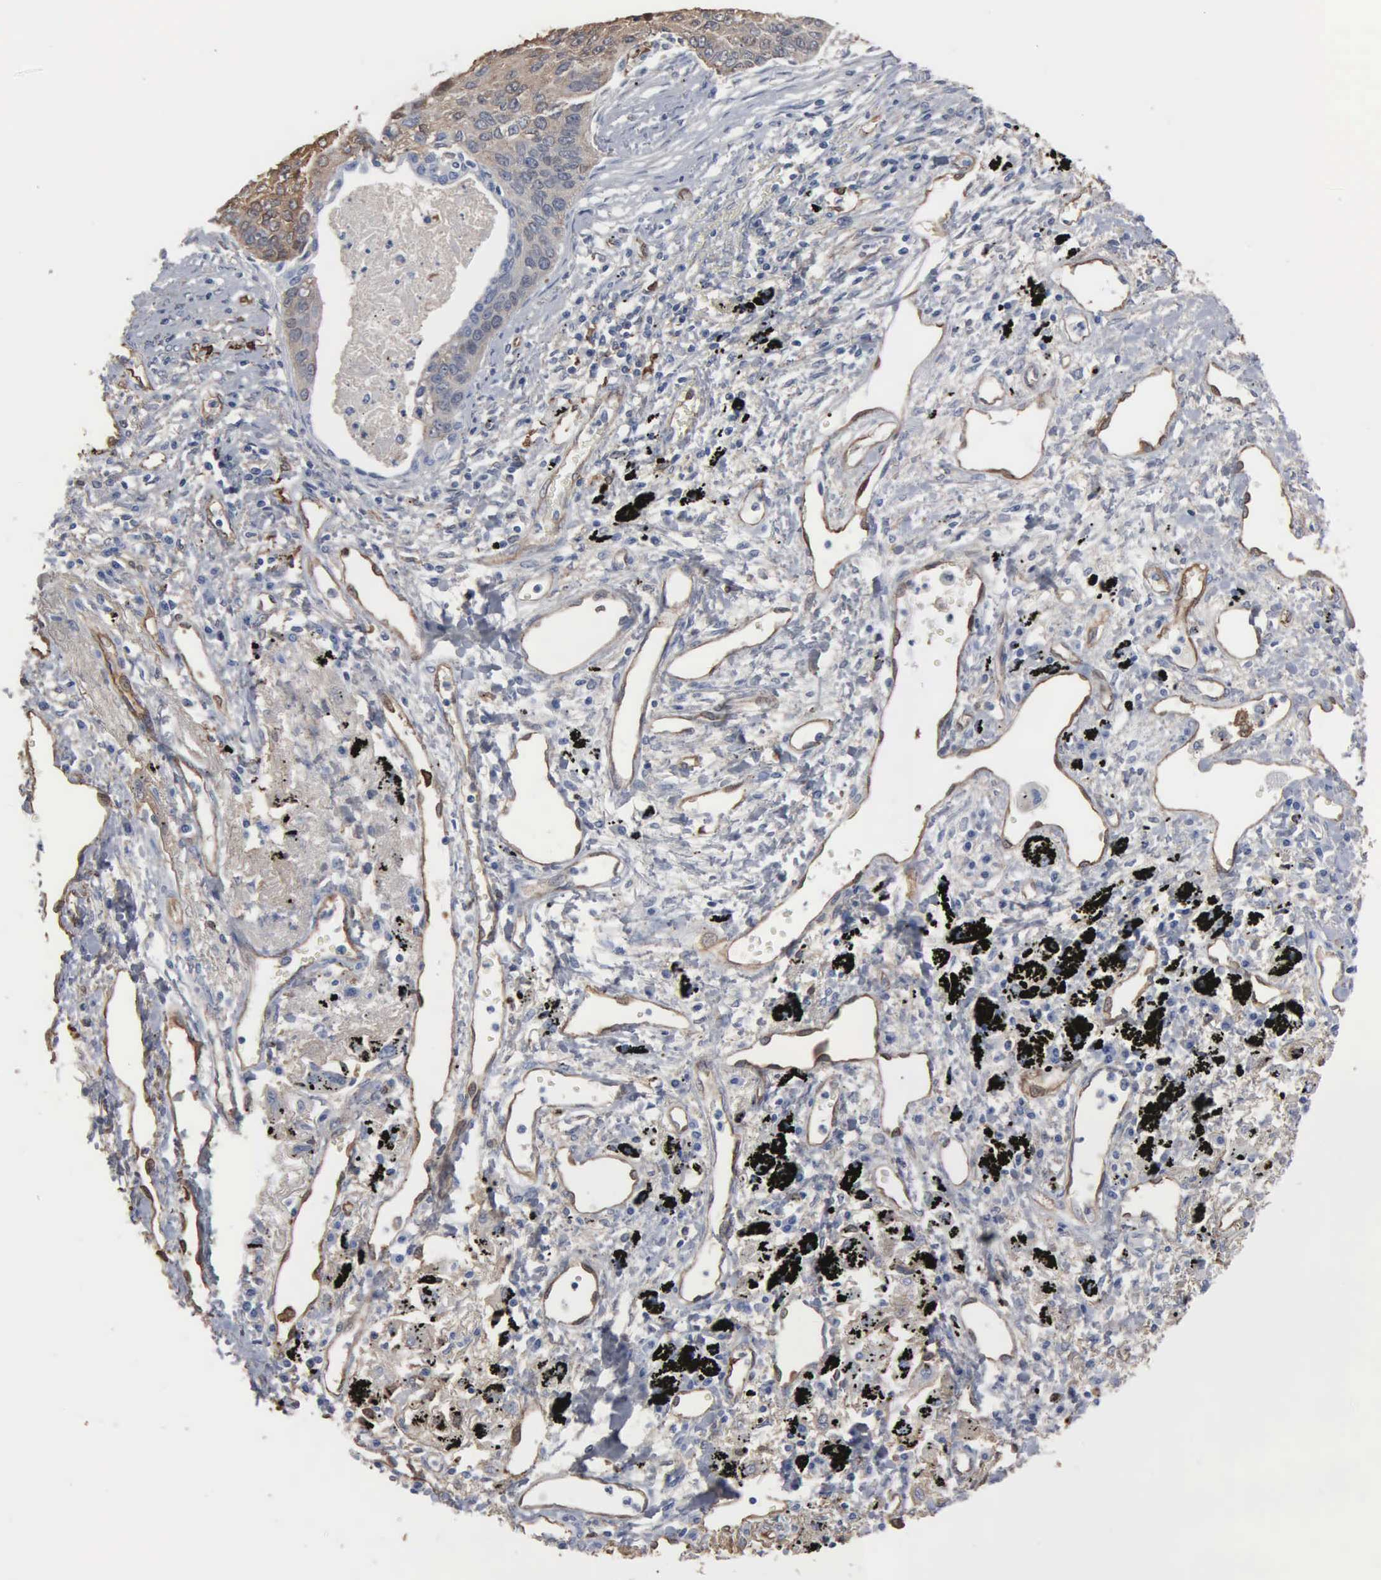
{"staining": {"intensity": "weak", "quantity": ">75%", "location": "cytoplasmic/membranous"}, "tissue": "lung cancer", "cell_type": "Tumor cells", "image_type": "cancer", "snomed": [{"axis": "morphology", "description": "Squamous cell carcinoma, NOS"}, {"axis": "topography", "description": "Lung"}], "caption": "Tumor cells demonstrate low levels of weak cytoplasmic/membranous staining in approximately >75% of cells in human lung squamous cell carcinoma.", "gene": "FSCN1", "patient": {"sex": "male", "age": 71}}